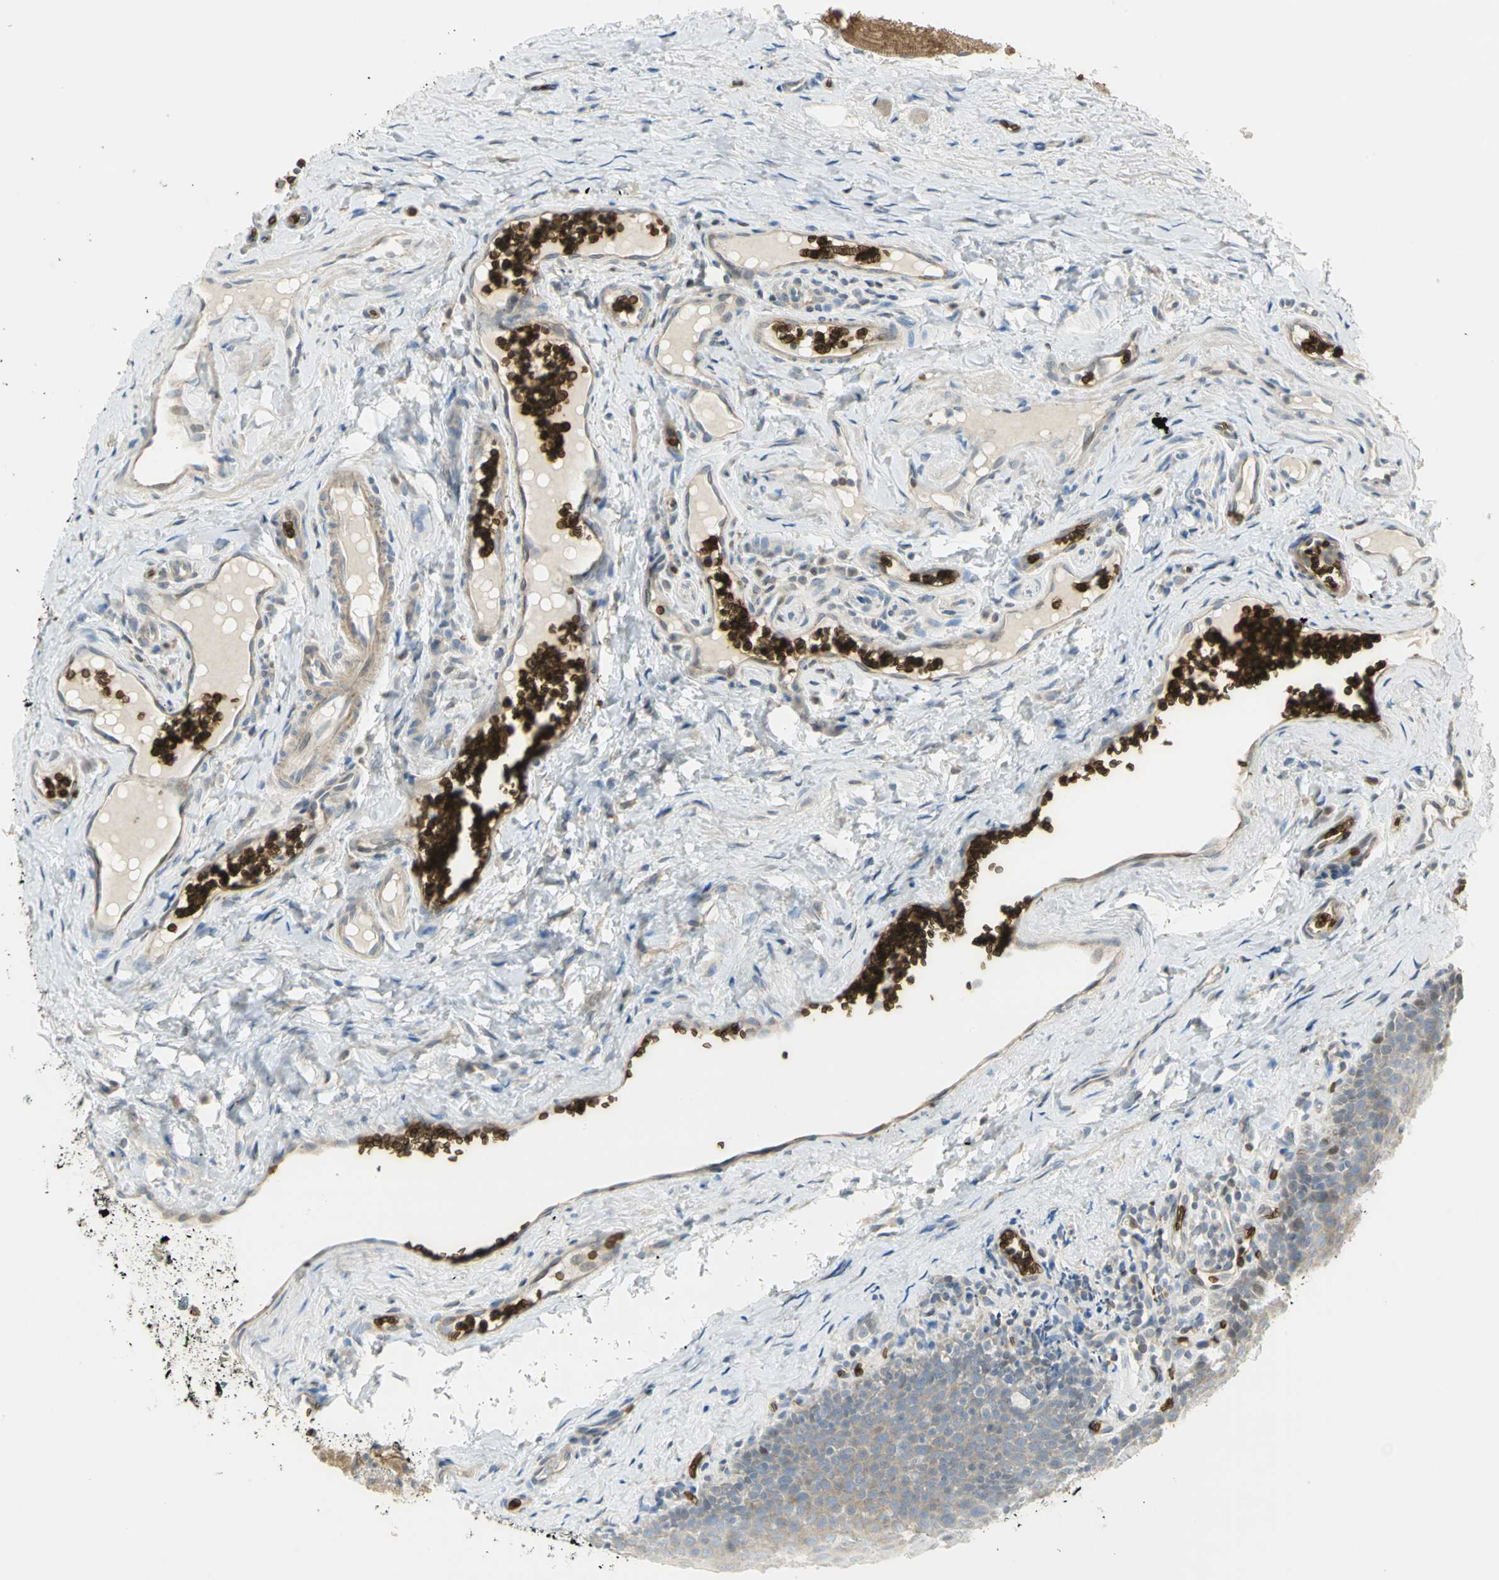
{"staining": {"intensity": "negative", "quantity": "none", "location": "none"}, "tissue": "oral mucosa", "cell_type": "Squamous epithelial cells", "image_type": "normal", "snomed": [{"axis": "morphology", "description": "Normal tissue, NOS"}, {"axis": "topography", "description": "Oral tissue"}], "caption": "The IHC micrograph has no significant staining in squamous epithelial cells of oral mucosa.", "gene": "ANK1", "patient": {"sex": "male", "age": 20}}